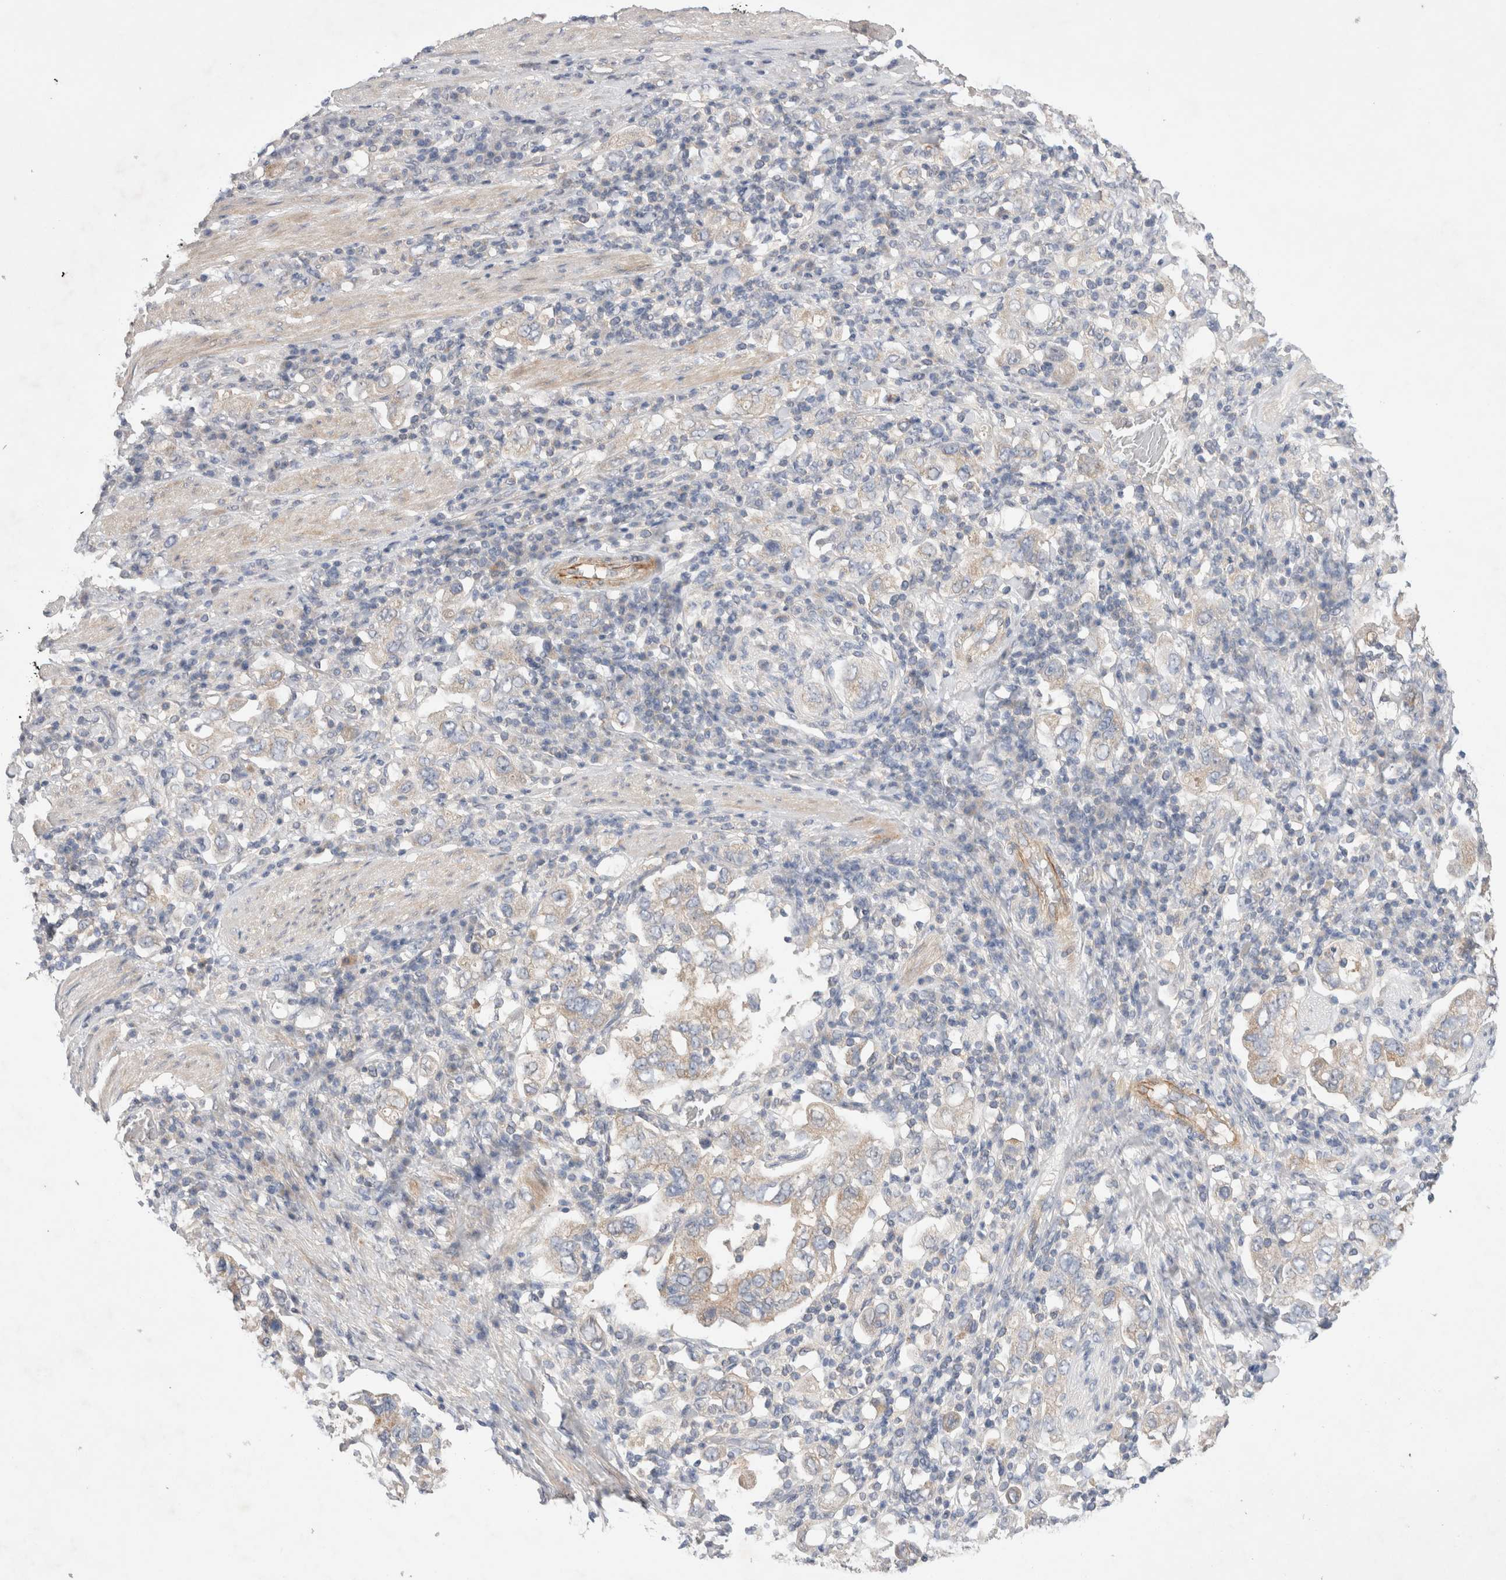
{"staining": {"intensity": "negative", "quantity": "none", "location": "none"}, "tissue": "stomach cancer", "cell_type": "Tumor cells", "image_type": "cancer", "snomed": [{"axis": "morphology", "description": "Adenocarcinoma, NOS"}, {"axis": "topography", "description": "Stomach, upper"}], "caption": "The image shows no significant positivity in tumor cells of stomach adenocarcinoma. (DAB immunohistochemistry with hematoxylin counter stain).", "gene": "IFT74", "patient": {"sex": "male", "age": 62}}